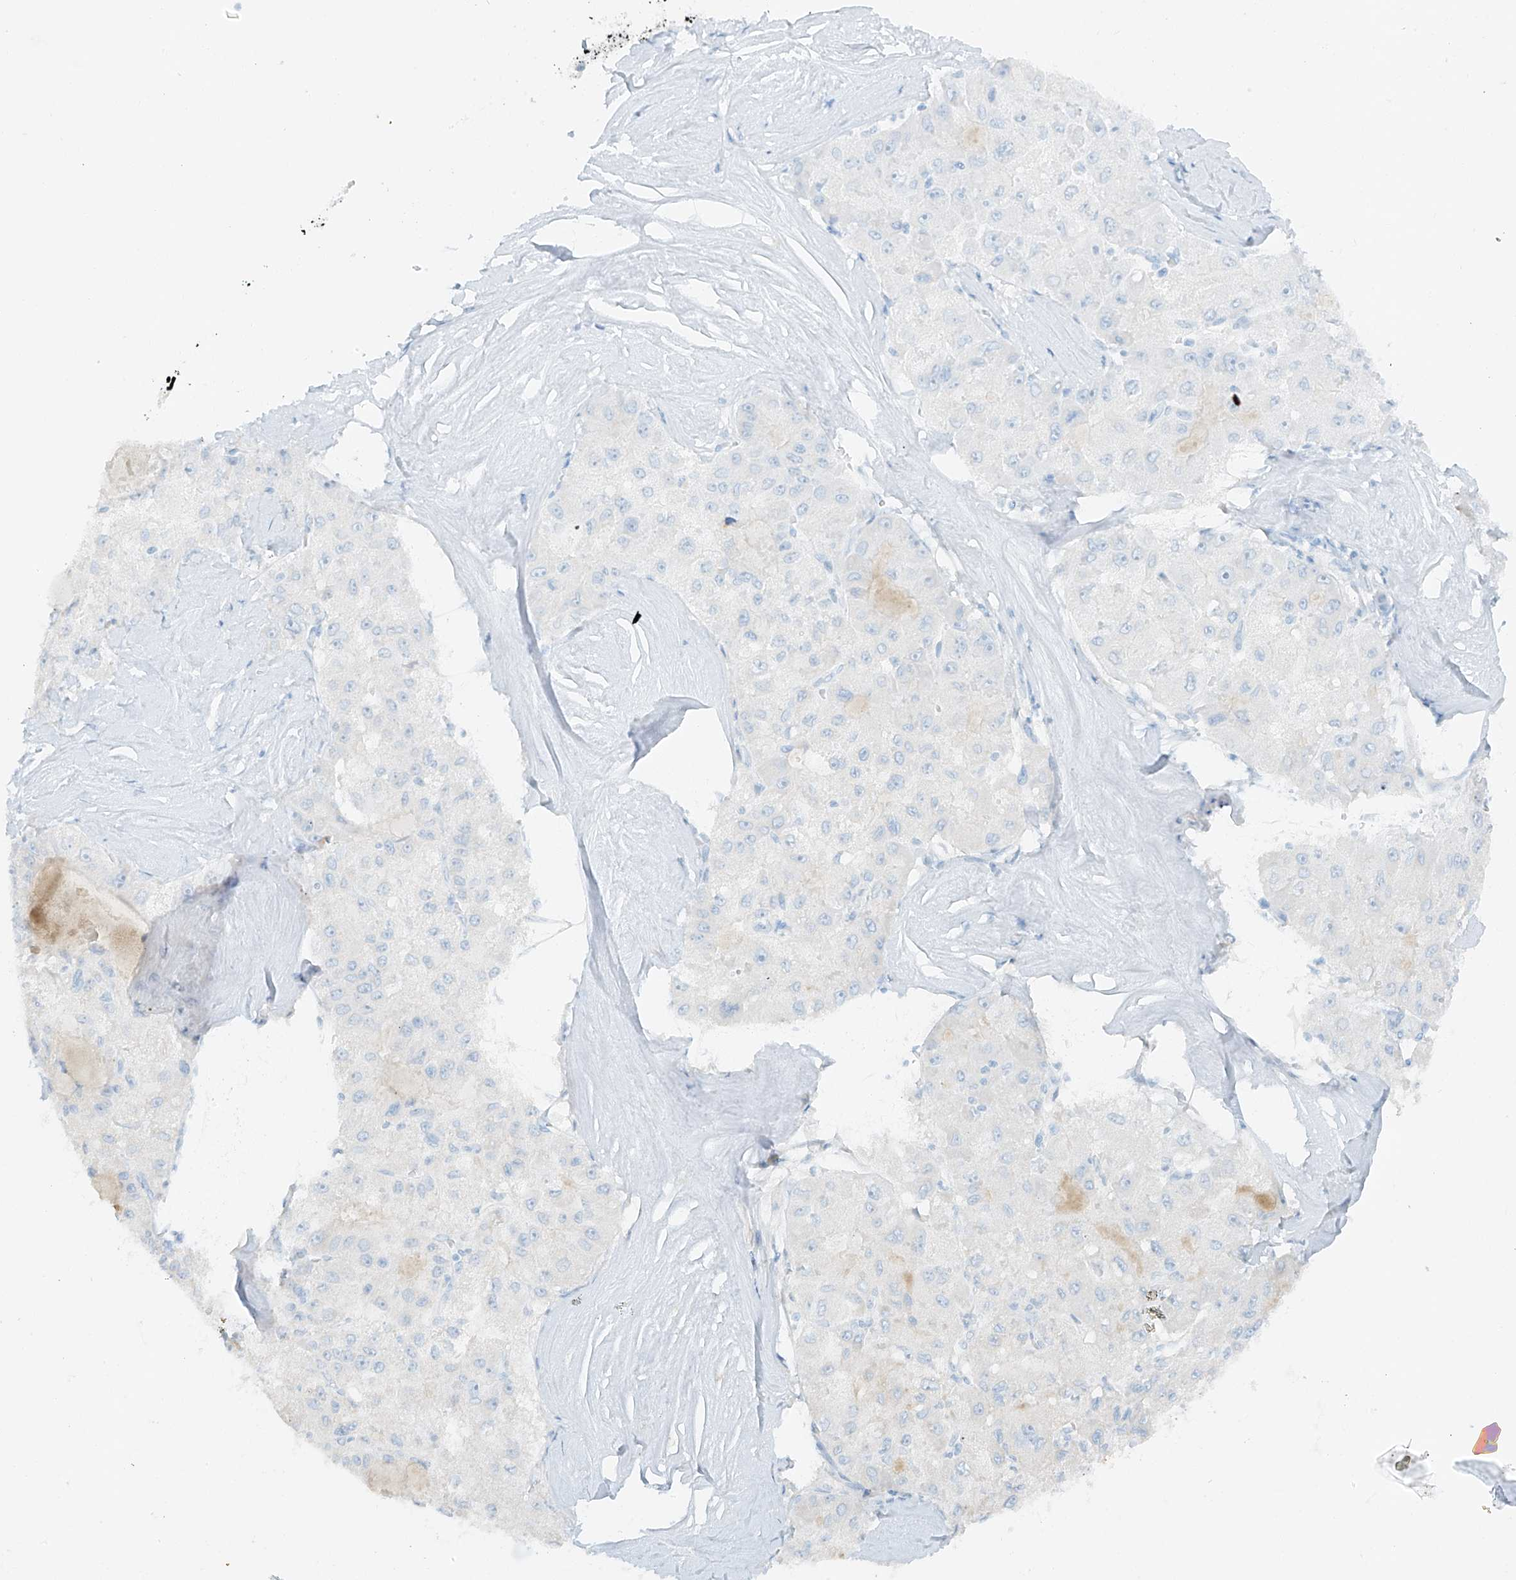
{"staining": {"intensity": "negative", "quantity": "none", "location": "none"}, "tissue": "liver cancer", "cell_type": "Tumor cells", "image_type": "cancer", "snomed": [{"axis": "morphology", "description": "Carcinoma, Hepatocellular, NOS"}, {"axis": "topography", "description": "Liver"}], "caption": "A high-resolution histopathology image shows IHC staining of hepatocellular carcinoma (liver), which exhibits no significant positivity in tumor cells.", "gene": "FSTL1", "patient": {"sex": "male", "age": 80}}